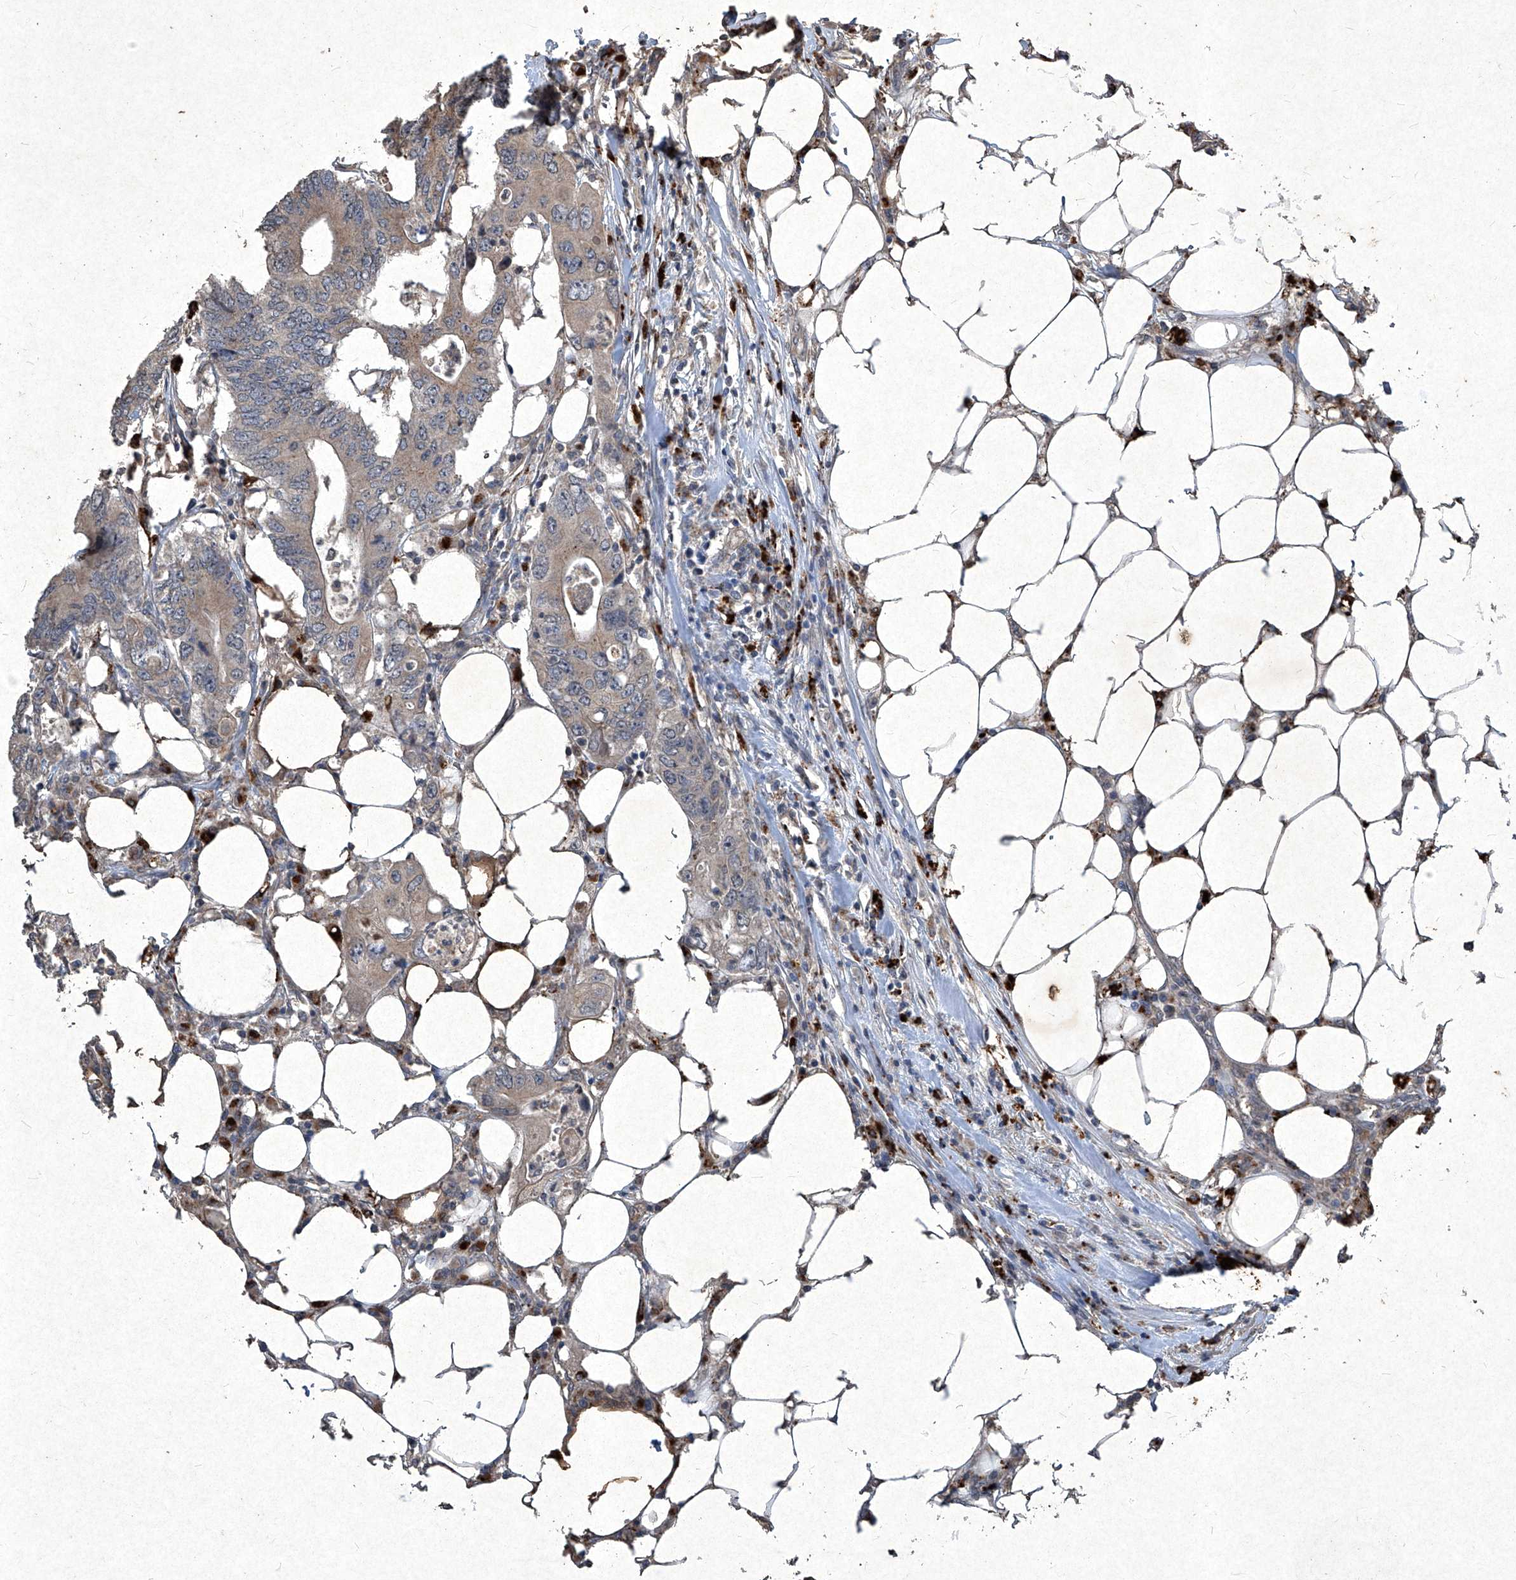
{"staining": {"intensity": "moderate", "quantity": ">75%", "location": "cytoplasmic/membranous"}, "tissue": "colorectal cancer", "cell_type": "Tumor cells", "image_type": "cancer", "snomed": [{"axis": "morphology", "description": "Adenocarcinoma, NOS"}, {"axis": "topography", "description": "Colon"}], "caption": "Human colorectal cancer (adenocarcinoma) stained for a protein (brown) displays moderate cytoplasmic/membranous positive staining in approximately >75% of tumor cells.", "gene": "MED16", "patient": {"sex": "male", "age": 71}}